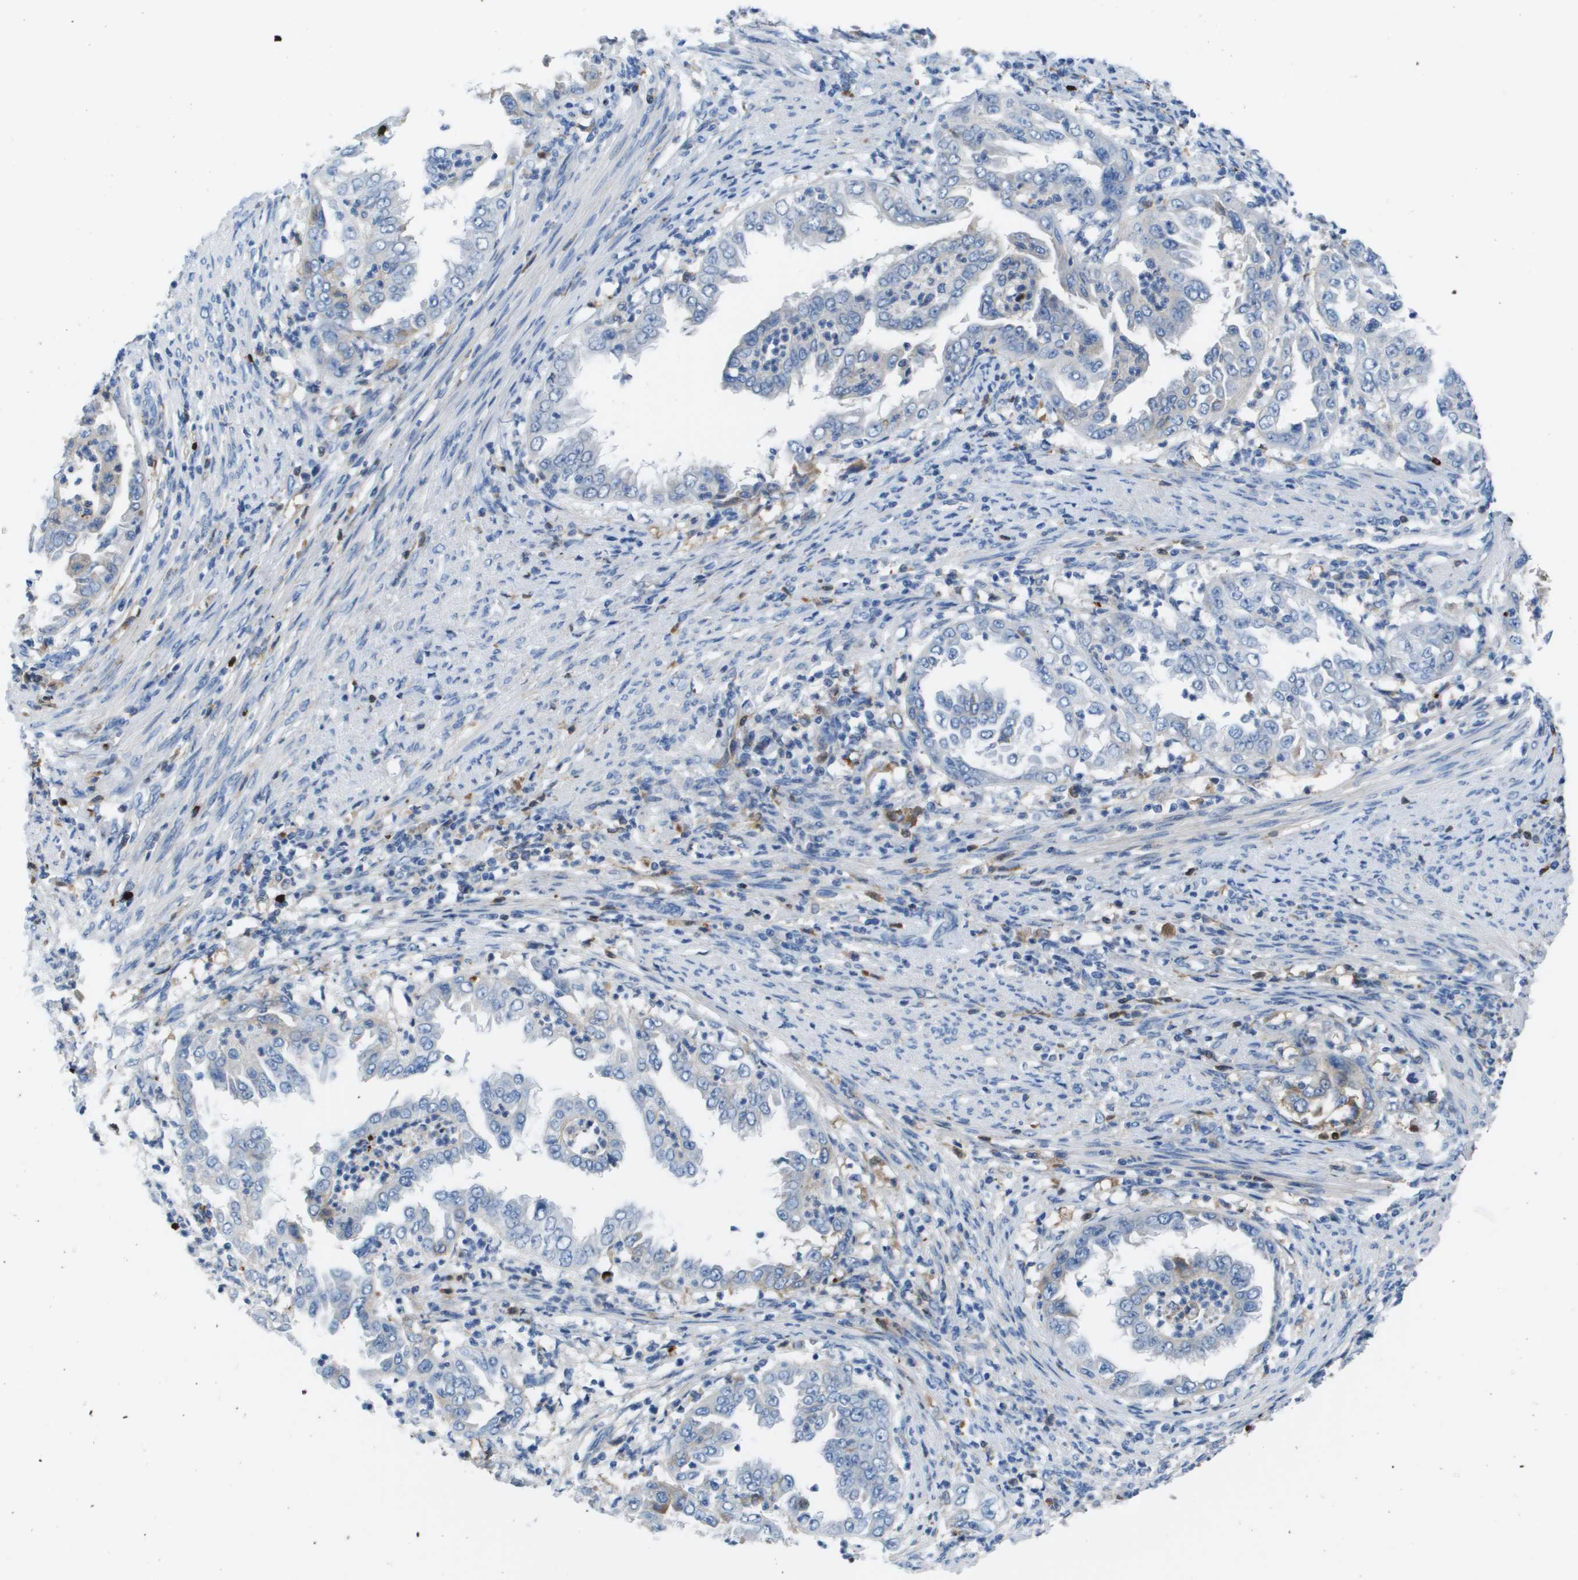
{"staining": {"intensity": "weak", "quantity": "<25%", "location": "cytoplasmic/membranous"}, "tissue": "endometrial cancer", "cell_type": "Tumor cells", "image_type": "cancer", "snomed": [{"axis": "morphology", "description": "Adenocarcinoma, NOS"}, {"axis": "topography", "description": "Endometrium"}], "caption": "An immunohistochemistry (IHC) micrograph of adenocarcinoma (endometrial) is shown. There is no staining in tumor cells of adenocarcinoma (endometrial).", "gene": "VTN", "patient": {"sex": "female", "age": 85}}